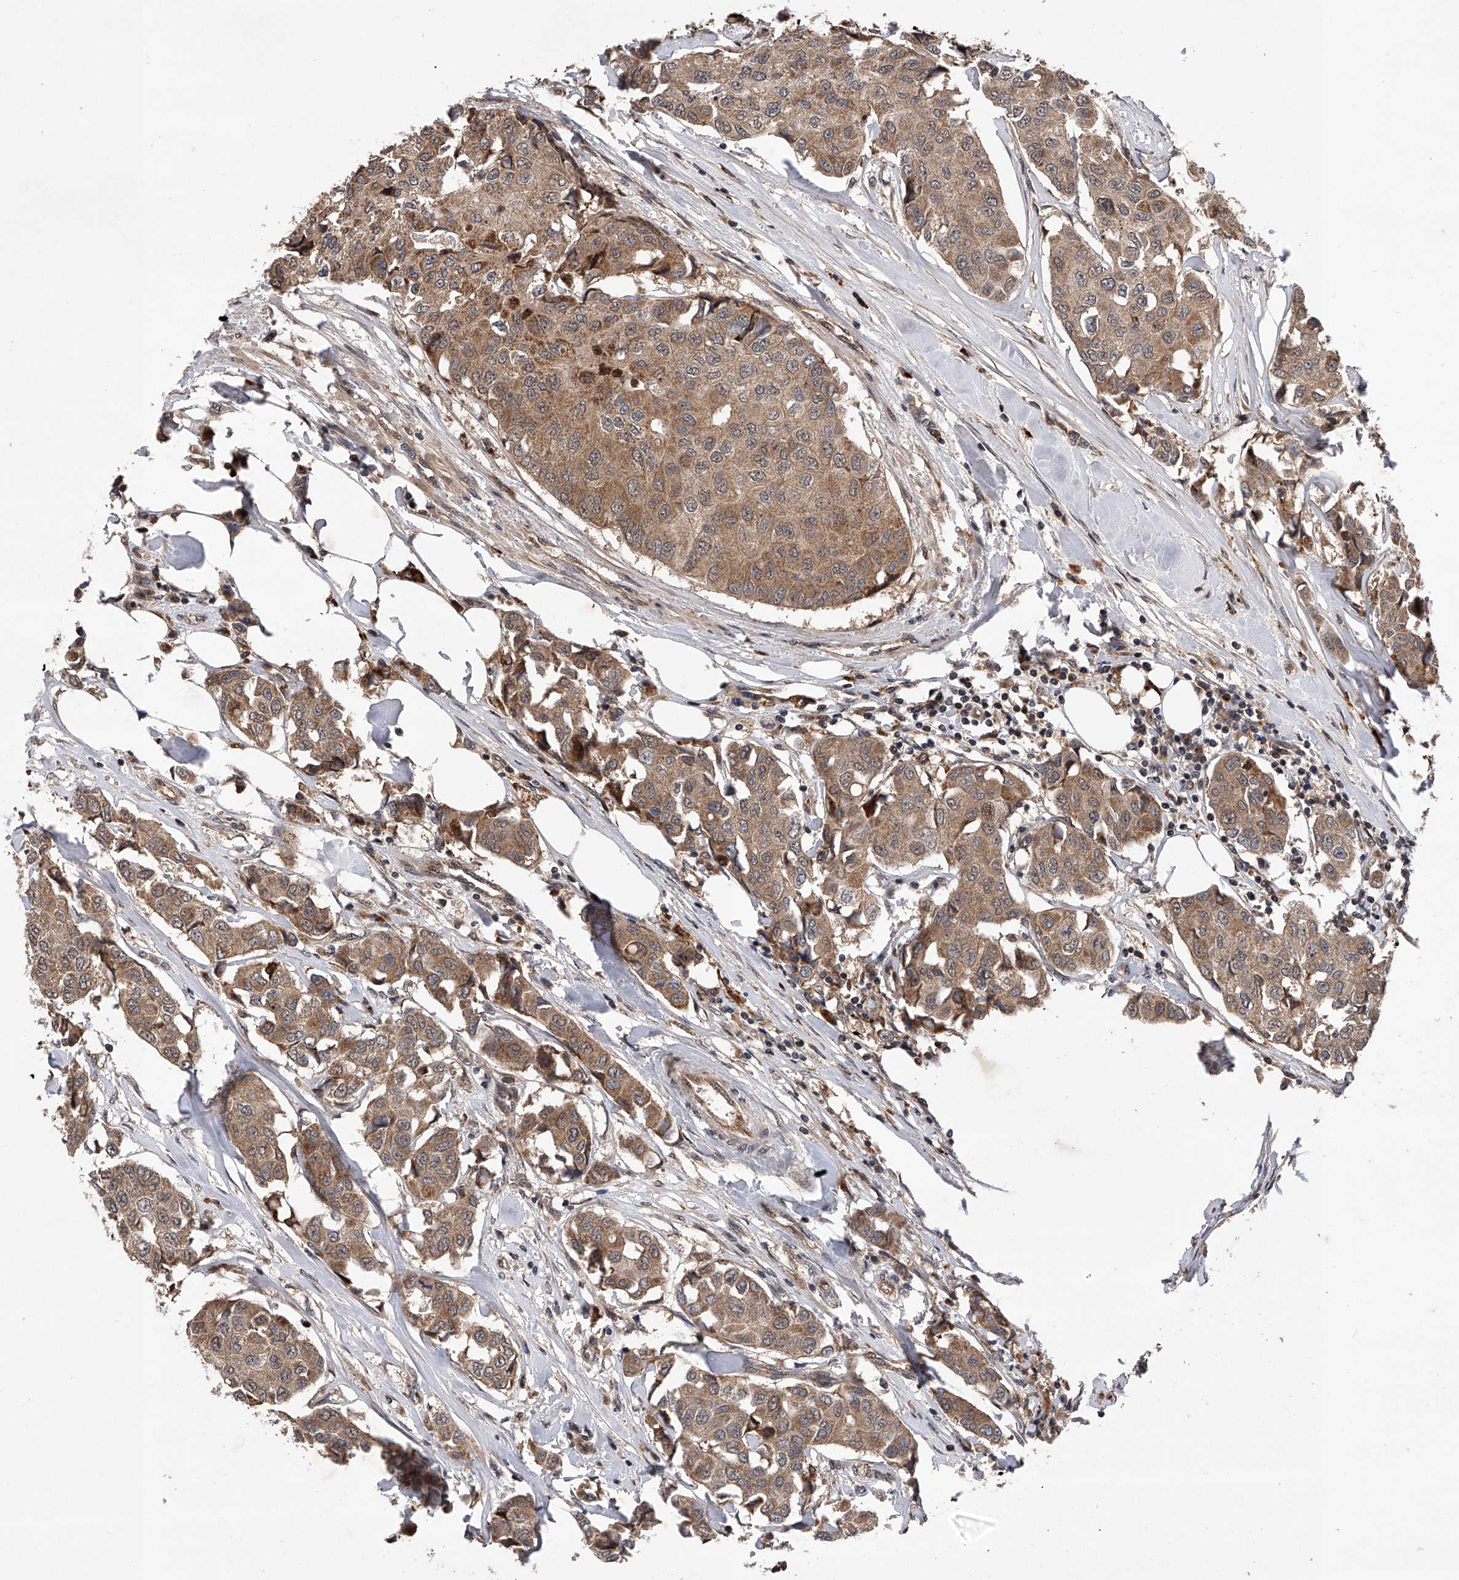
{"staining": {"intensity": "moderate", "quantity": ">75%", "location": "cytoplasmic/membranous"}, "tissue": "breast cancer", "cell_type": "Tumor cells", "image_type": "cancer", "snomed": [{"axis": "morphology", "description": "Duct carcinoma"}, {"axis": "topography", "description": "Breast"}], "caption": "Protein analysis of breast intraductal carcinoma tissue demonstrates moderate cytoplasmic/membranous positivity in about >75% of tumor cells.", "gene": "MAP3K11", "patient": {"sex": "female", "age": 80}}